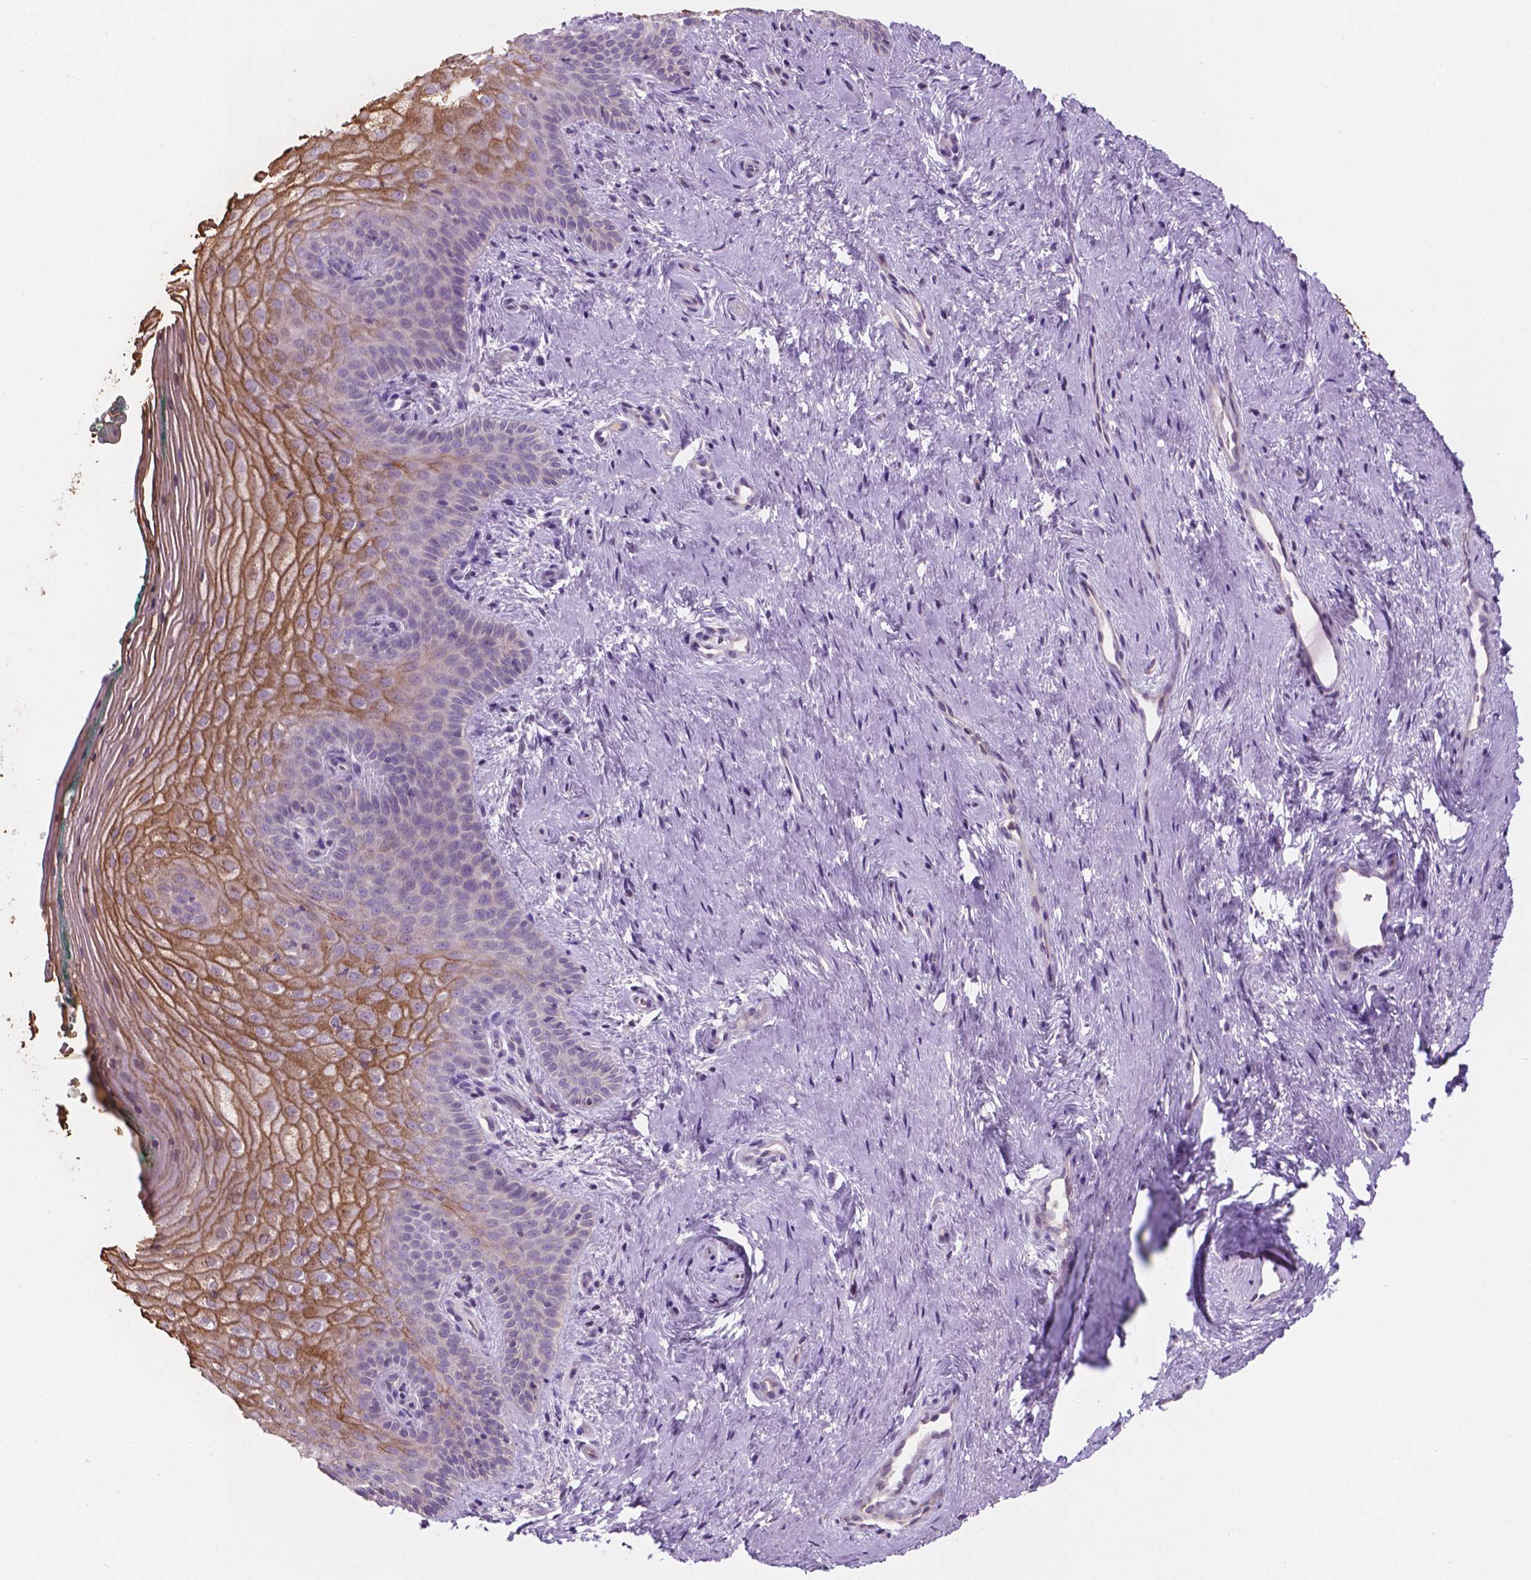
{"staining": {"intensity": "moderate", "quantity": "<25%", "location": "cytoplasmic/membranous"}, "tissue": "vagina", "cell_type": "Squamous epithelial cells", "image_type": "normal", "snomed": [{"axis": "morphology", "description": "Normal tissue, NOS"}, {"axis": "topography", "description": "Vagina"}], "caption": "A brown stain highlights moderate cytoplasmic/membranous positivity of a protein in squamous epithelial cells of benign human vagina. Immunohistochemistry stains the protein in brown and the nuclei are stained blue.", "gene": "SBSN", "patient": {"sex": "female", "age": 45}}